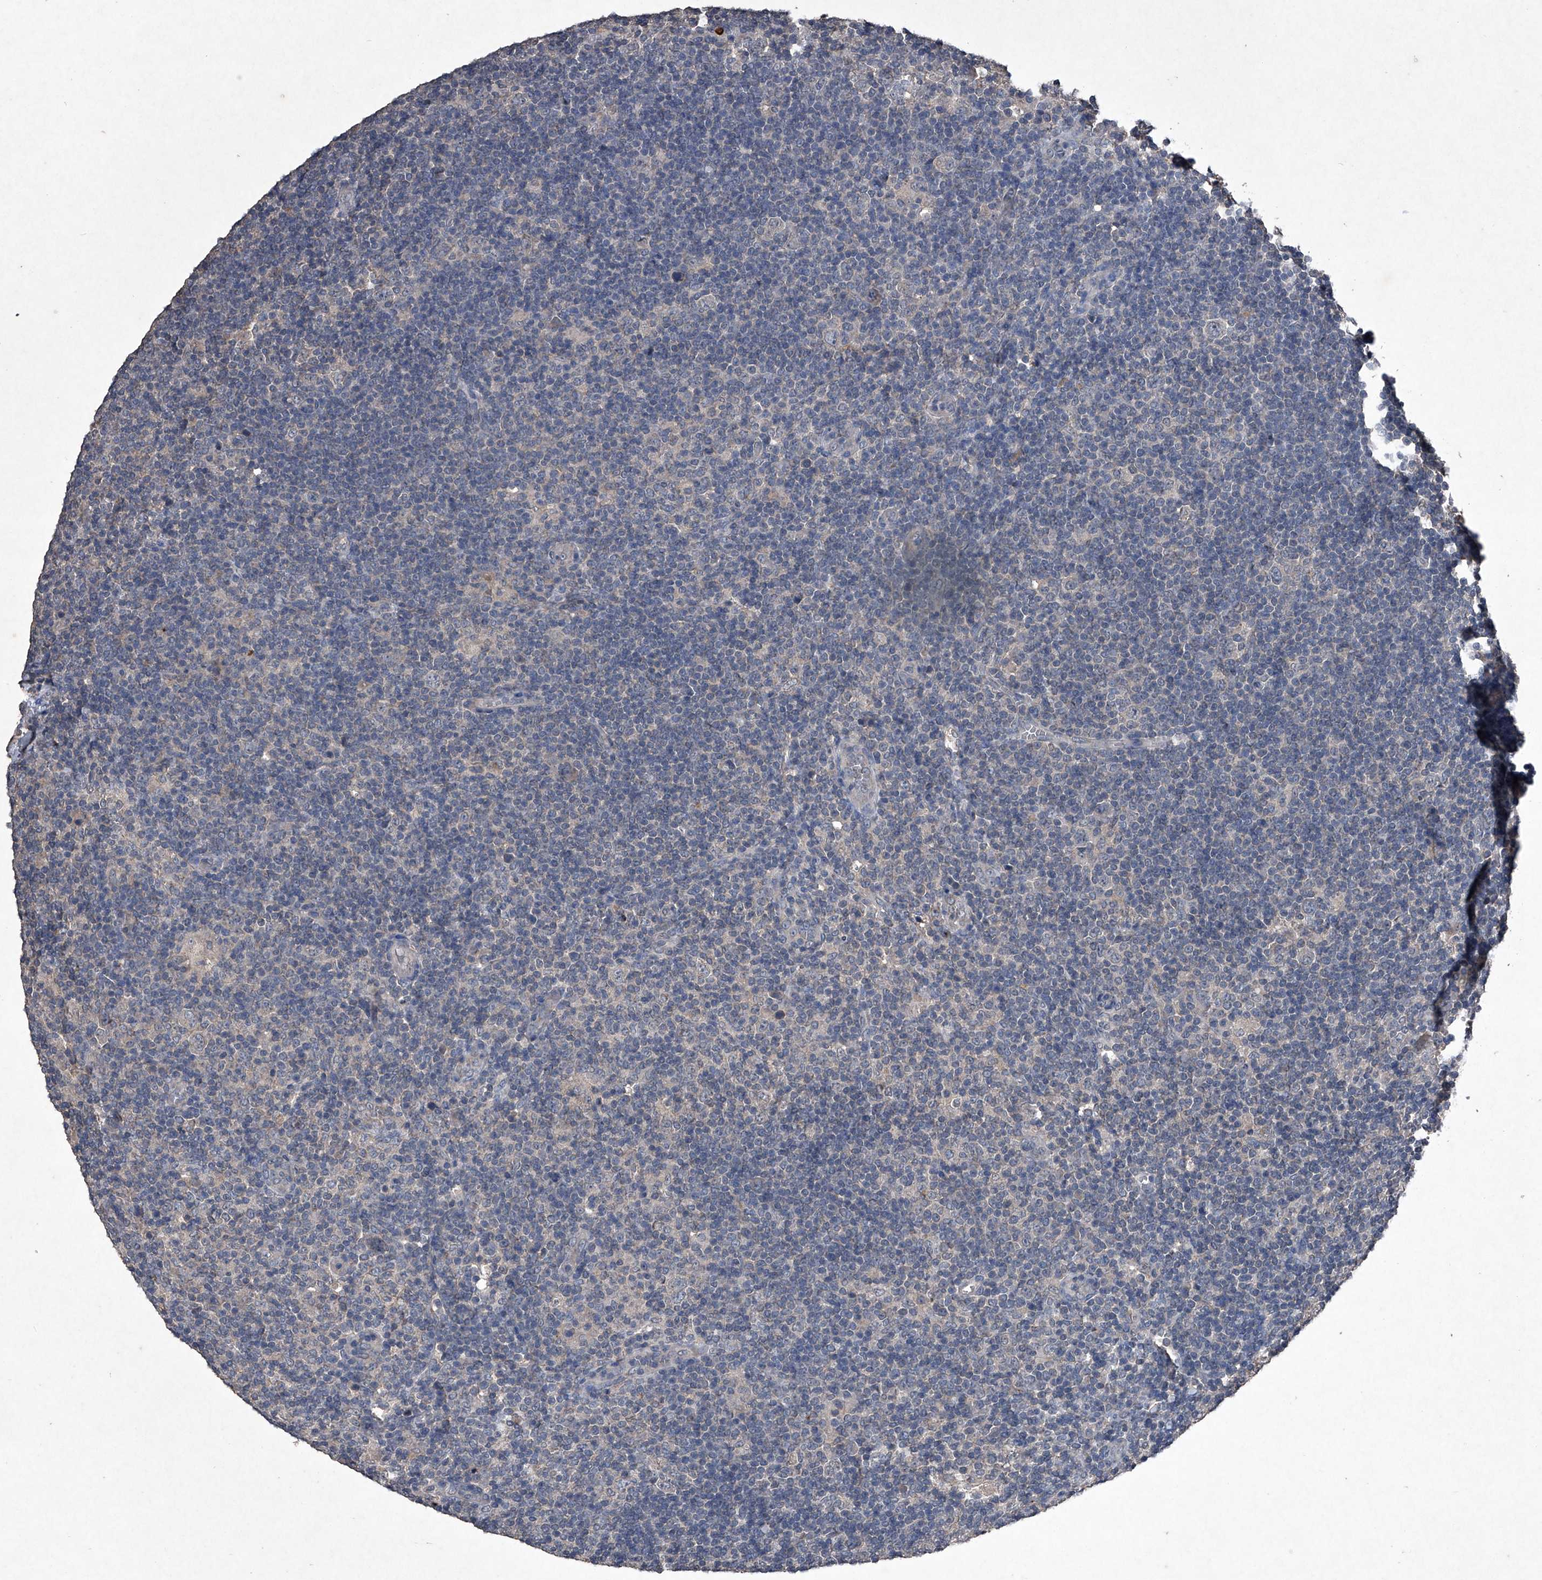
{"staining": {"intensity": "negative", "quantity": "none", "location": "none"}, "tissue": "lymphoma", "cell_type": "Tumor cells", "image_type": "cancer", "snomed": [{"axis": "morphology", "description": "Hodgkin's disease, NOS"}, {"axis": "topography", "description": "Lymph node"}], "caption": "There is no significant positivity in tumor cells of lymphoma.", "gene": "MAPKAP1", "patient": {"sex": "female", "age": 57}}